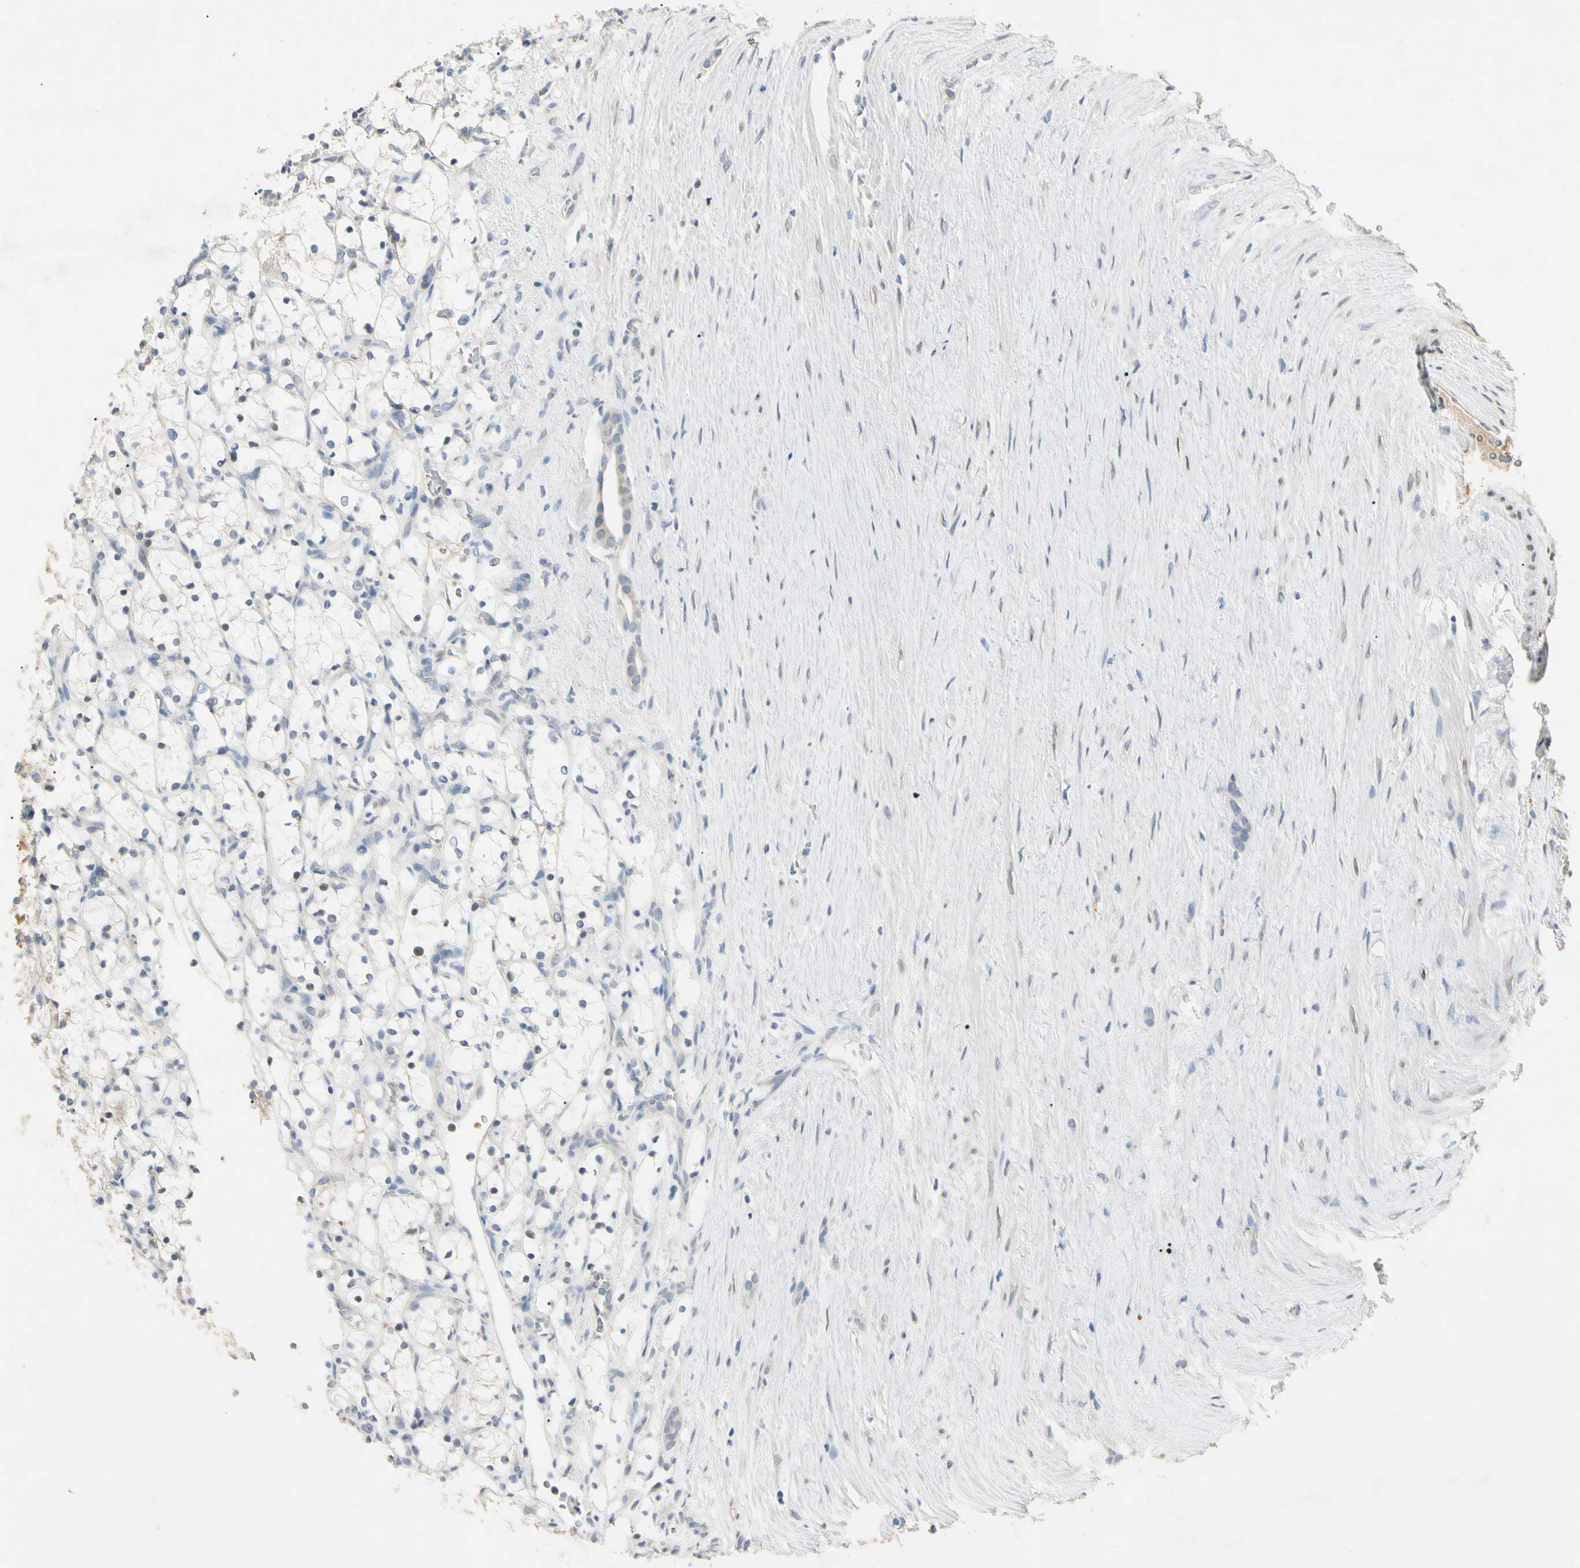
{"staining": {"intensity": "negative", "quantity": "none", "location": "none"}, "tissue": "renal cancer", "cell_type": "Tumor cells", "image_type": "cancer", "snomed": [{"axis": "morphology", "description": "Adenocarcinoma, NOS"}, {"axis": "topography", "description": "Kidney"}], "caption": "This is a histopathology image of IHC staining of adenocarcinoma (renal), which shows no expression in tumor cells.", "gene": "PRSS21", "patient": {"sex": "female", "age": 69}}